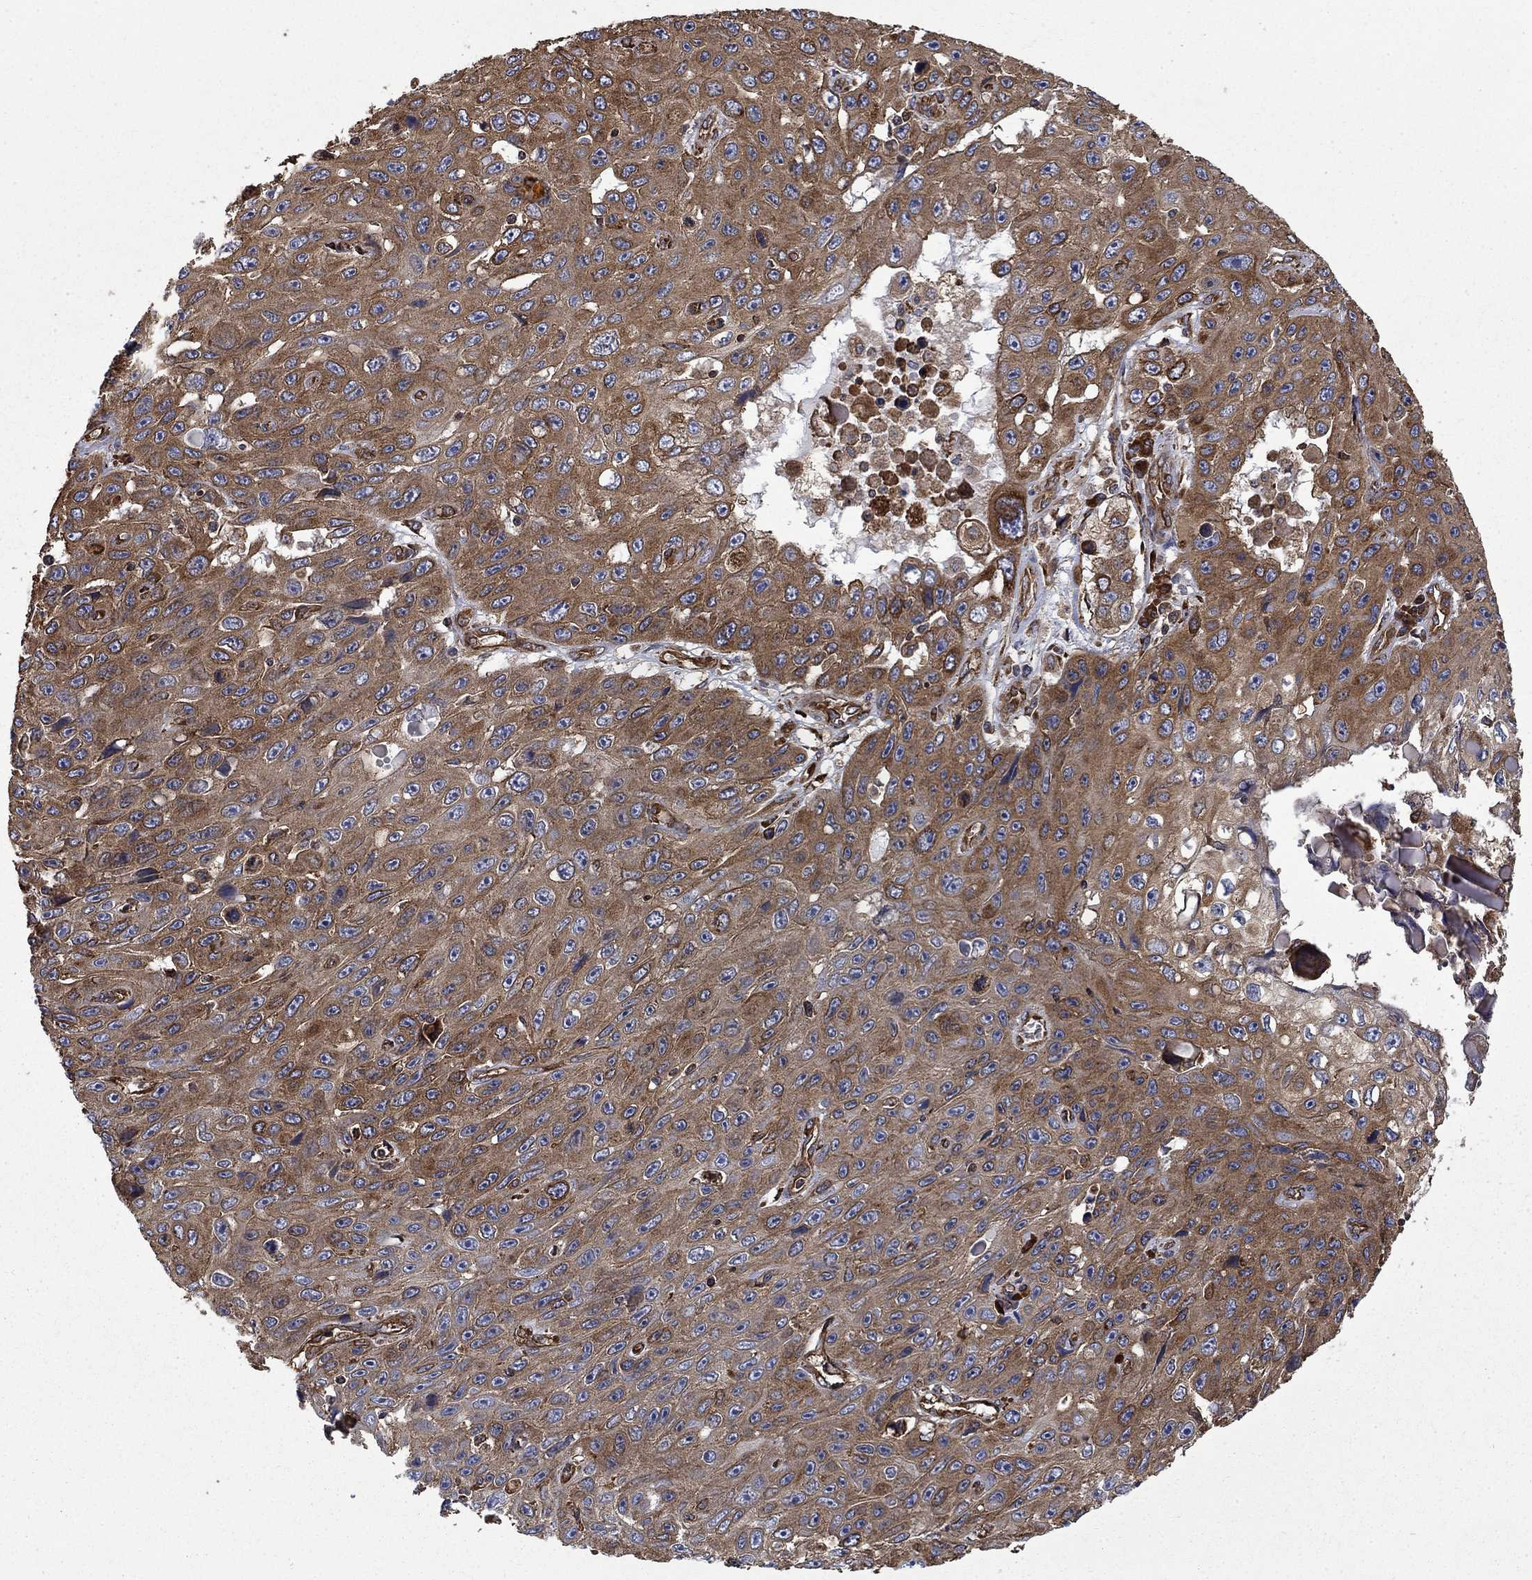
{"staining": {"intensity": "moderate", "quantity": ">75%", "location": "cytoplasmic/membranous"}, "tissue": "skin cancer", "cell_type": "Tumor cells", "image_type": "cancer", "snomed": [{"axis": "morphology", "description": "Squamous cell carcinoma, NOS"}, {"axis": "topography", "description": "Skin"}], "caption": "Brown immunohistochemical staining in skin cancer displays moderate cytoplasmic/membranous expression in about >75% of tumor cells.", "gene": "CUTC", "patient": {"sex": "male", "age": 82}}